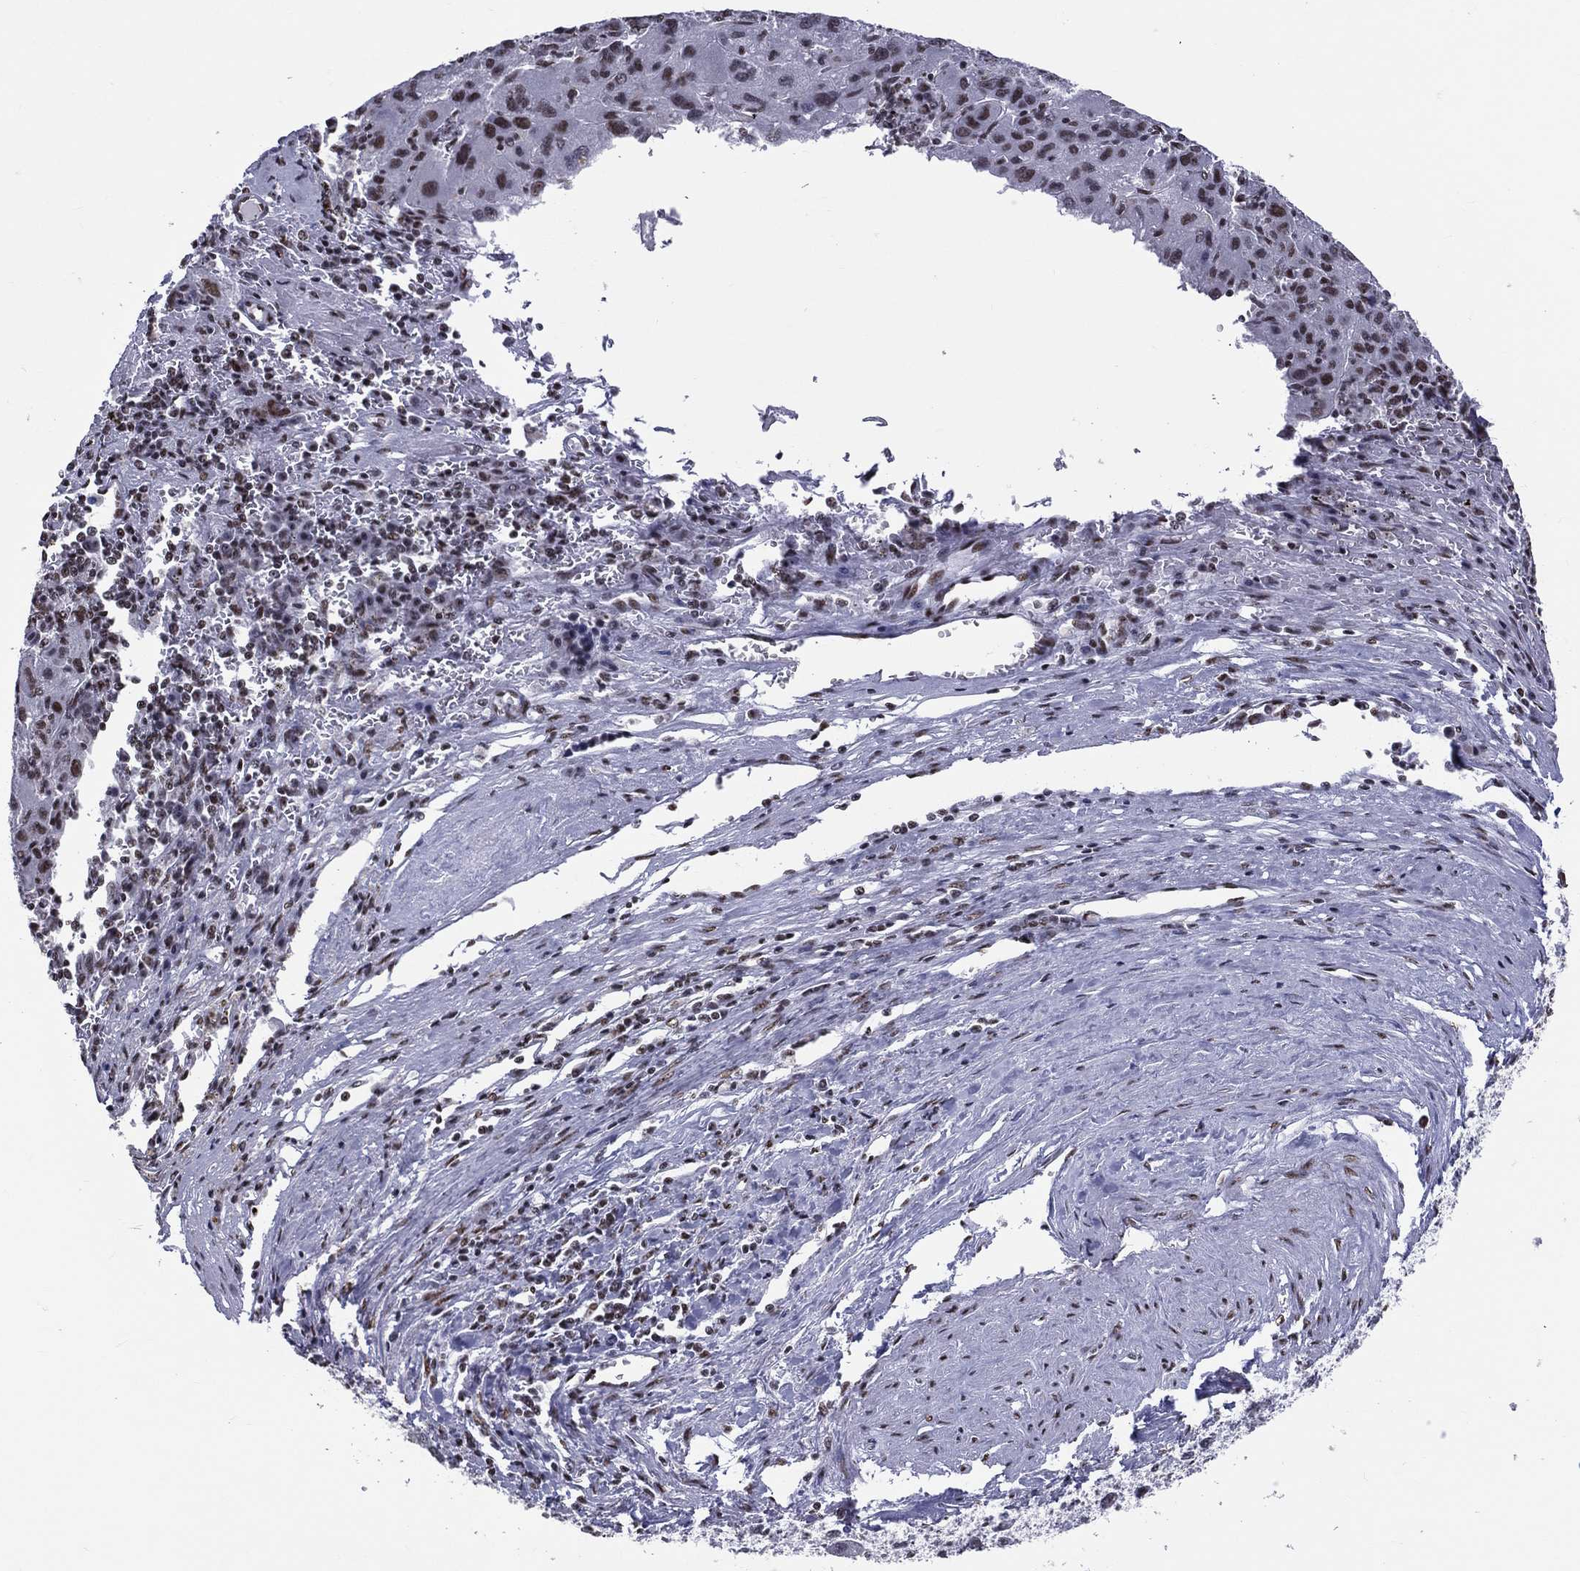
{"staining": {"intensity": "weak", "quantity": "<25%", "location": "nuclear"}, "tissue": "liver cancer", "cell_type": "Tumor cells", "image_type": "cancer", "snomed": [{"axis": "morphology", "description": "Carcinoma, Hepatocellular, NOS"}, {"axis": "topography", "description": "Liver"}], "caption": "High magnification brightfield microscopy of liver hepatocellular carcinoma stained with DAB (3,3'-diaminobenzidine) (brown) and counterstained with hematoxylin (blue): tumor cells show no significant positivity.", "gene": "ZNF7", "patient": {"sex": "female", "age": 77}}